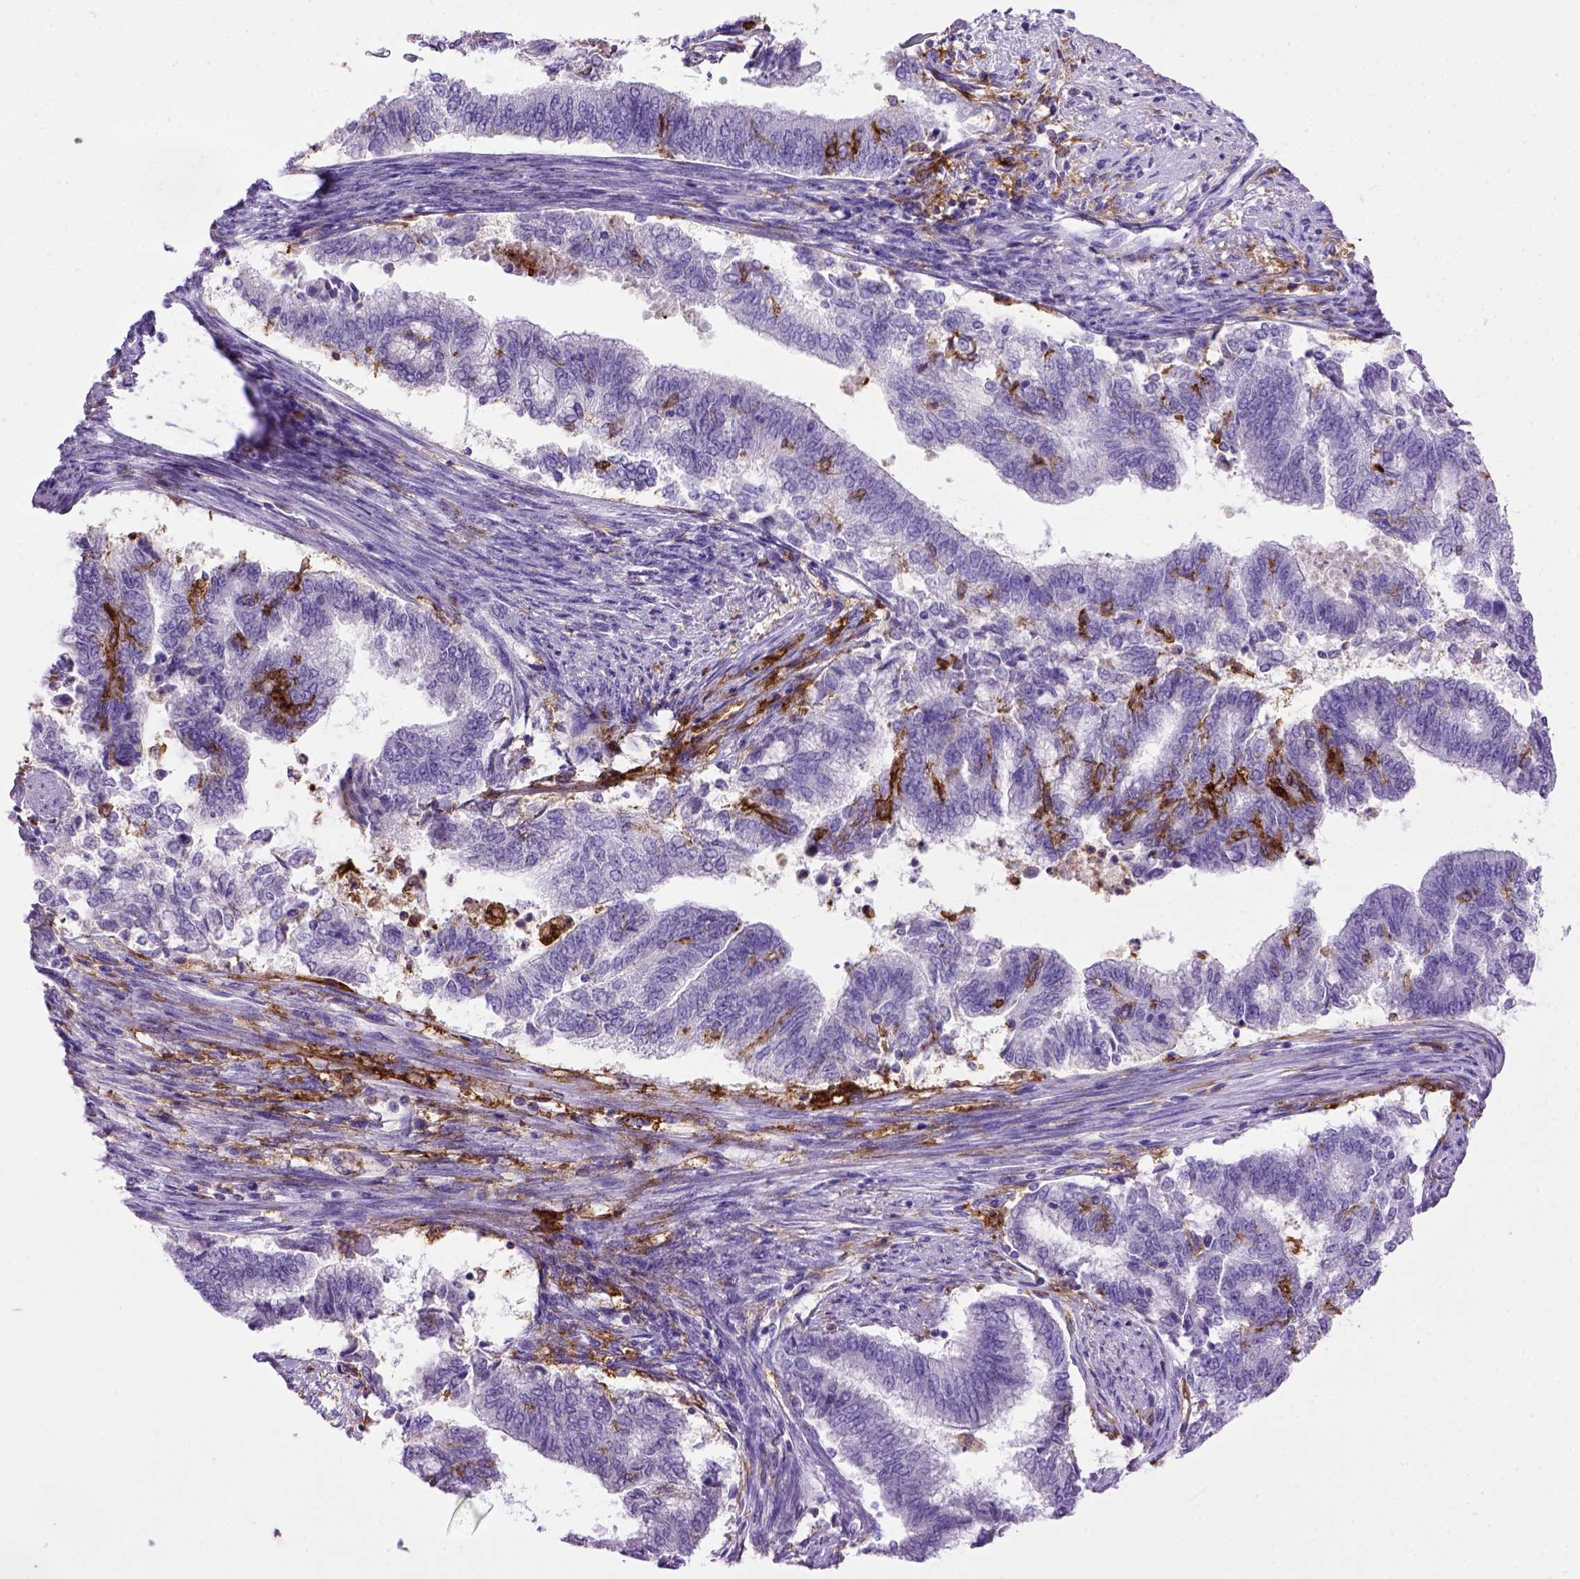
{"staining": {"intensity": "negative", "quantity": "none", "location": "none"}, "tissue": "endometrial cancer", "cell_type": "Tumor cells", "image_type": "cancer", "snomed": [{"axis": "morphology", "description": "Adenocarcinoma, NOS"}, {"axis": "topography", "description": "Endometrium"}], "caption": "Endometrial cancer stained for a protein using IHC reveals no staining tumor cells.", "gene": "ITGAX", "patient": {"sex": "female", "age": 65}}